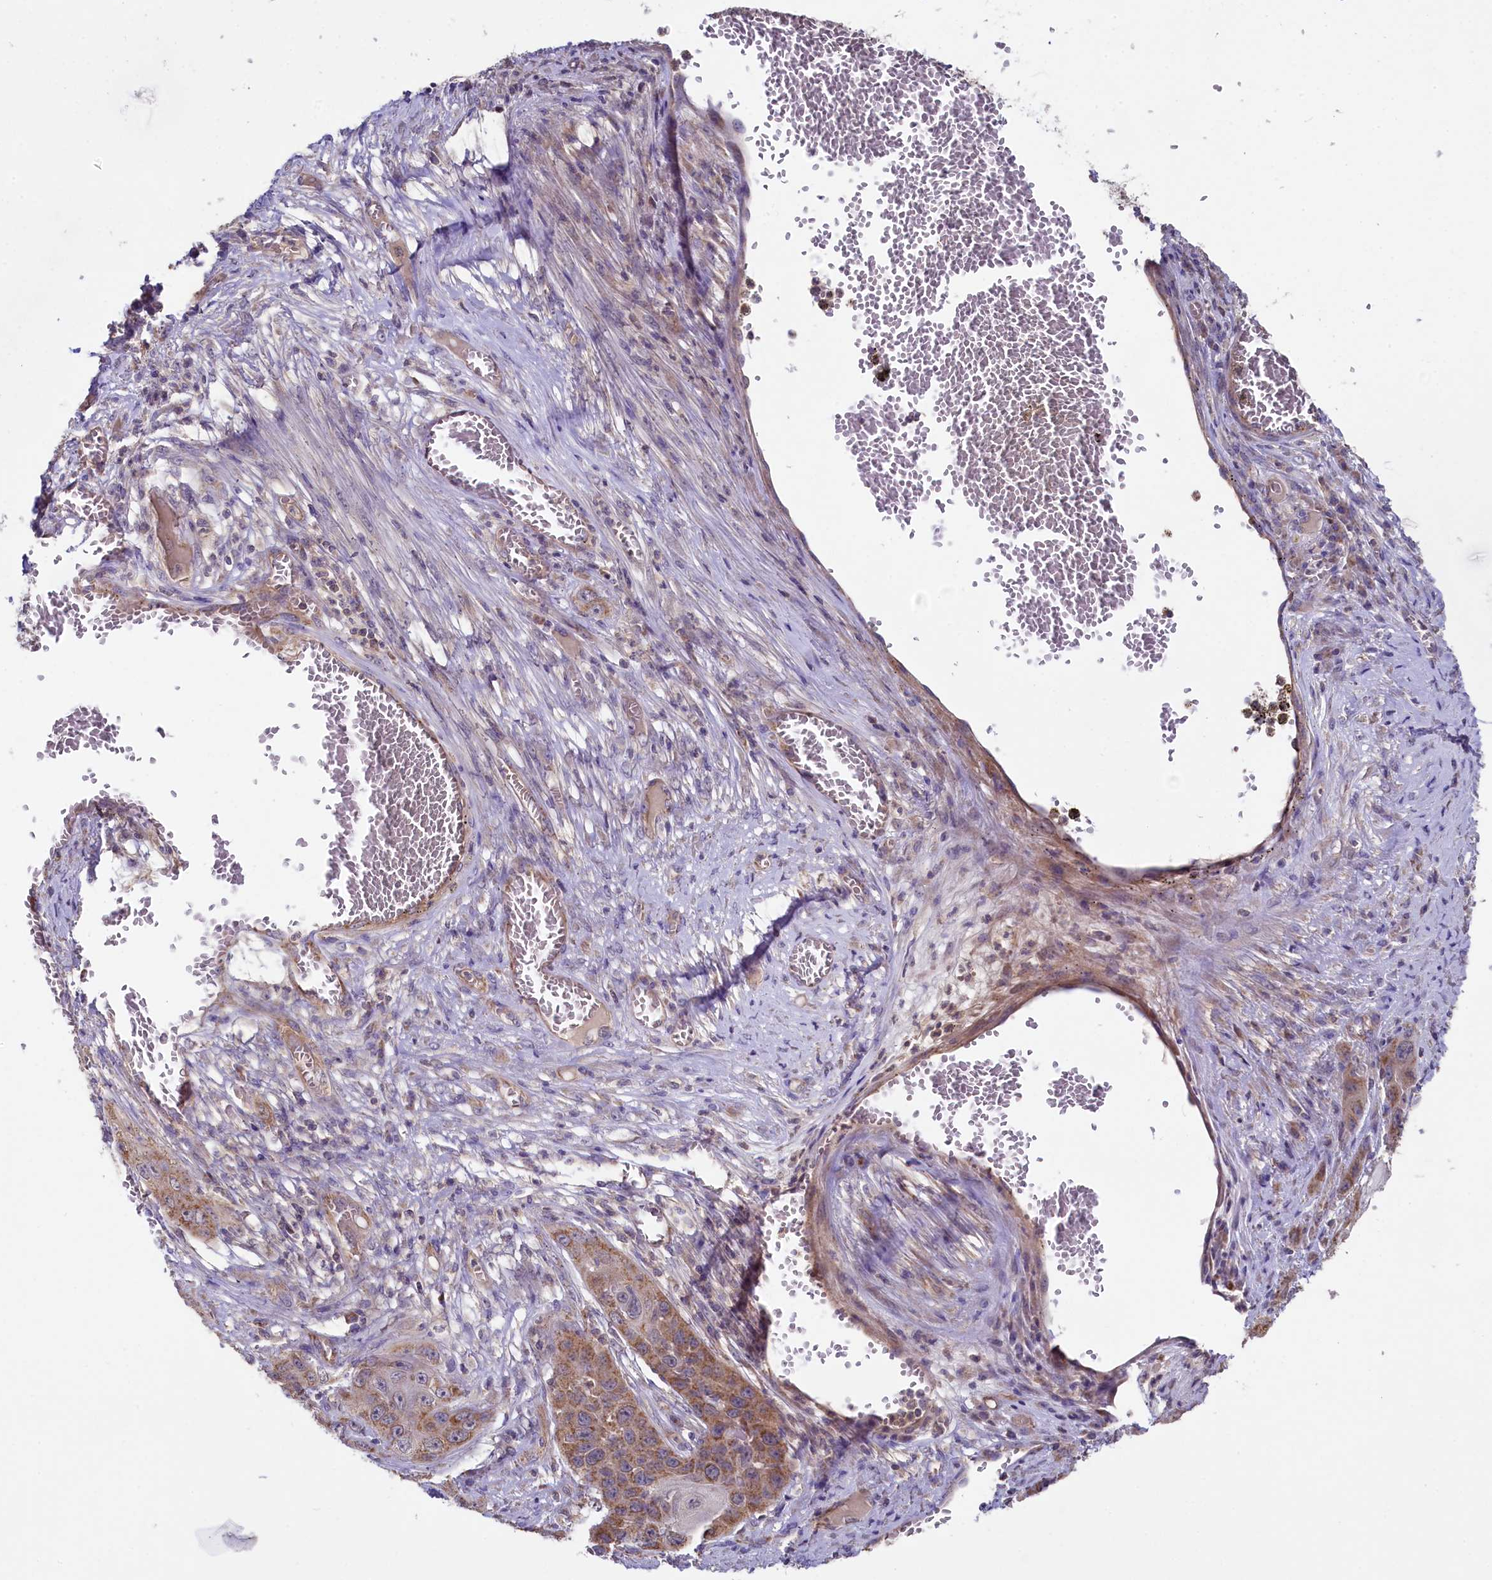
{"staining": {"intensity": "moderate", "quantity": ">75%", "location": "cytoplasmic/membranous"}, "tissue": "skin cancer", "cell_type": "Tumor cells", "image_type": "cancer", "snomed": [{"axis": "morphology", "description": "Squamous cell carcinoma, NOS"}, {"axis": "topography", "description": "Skin"}], "caption": "Skin cancer (squamous cell carcinoma) stained for a protein demonstrates moderate cytoplasmic/membranous positivity in tumor cells.", "gene": "MRPL57", "patient": {"sex": "male", "age": 55}}